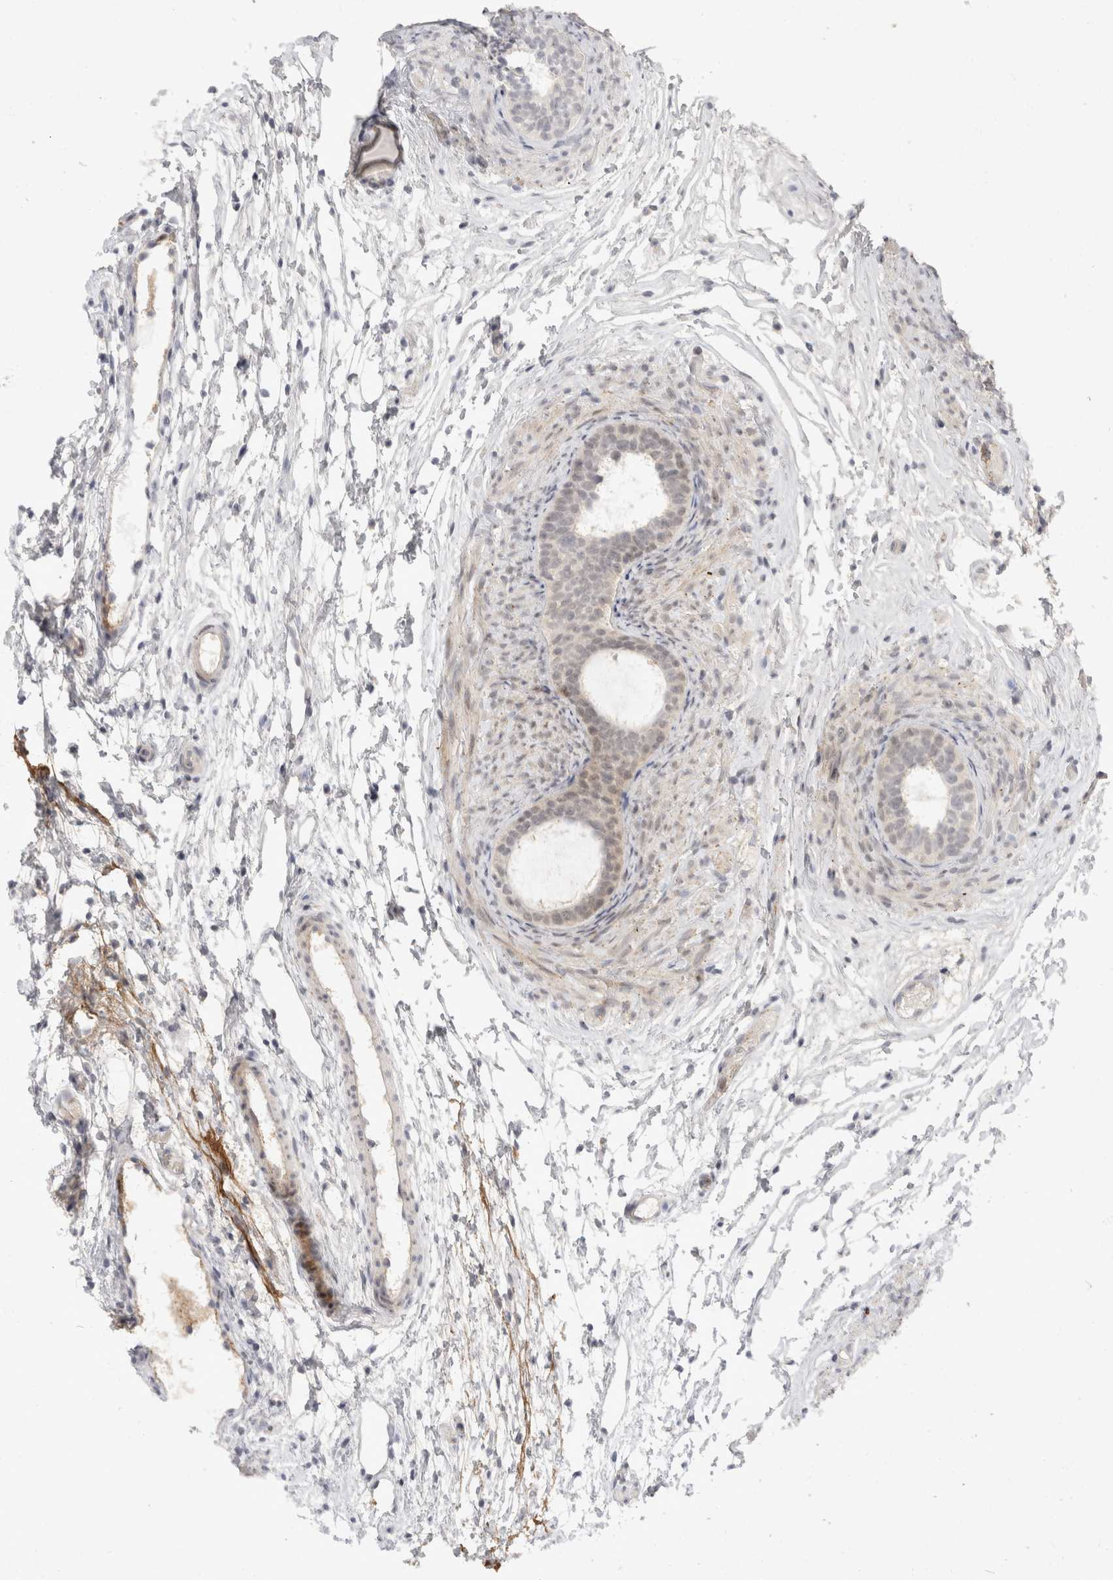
{"staining": {"intensity": "negative", "quantity": "none", "location": "none"}, "tissue": "epididymis", "cell_type": "Glandular cells", "image_type": "normal", "snomed": [{"axis": "morphology", "description": "Normal tissue, NOS"}, {"axis": "topography", "description": "Epididymis"}], "caption": "Immunohistochemistry of benign human epididymis demonstrates no staining in glandular cells. (DAB immunohistochemistry (IHC) with hematoxylin counter stain).", "gene": "TOM1L2", "patient": {"sex": "male", "age": 5}}